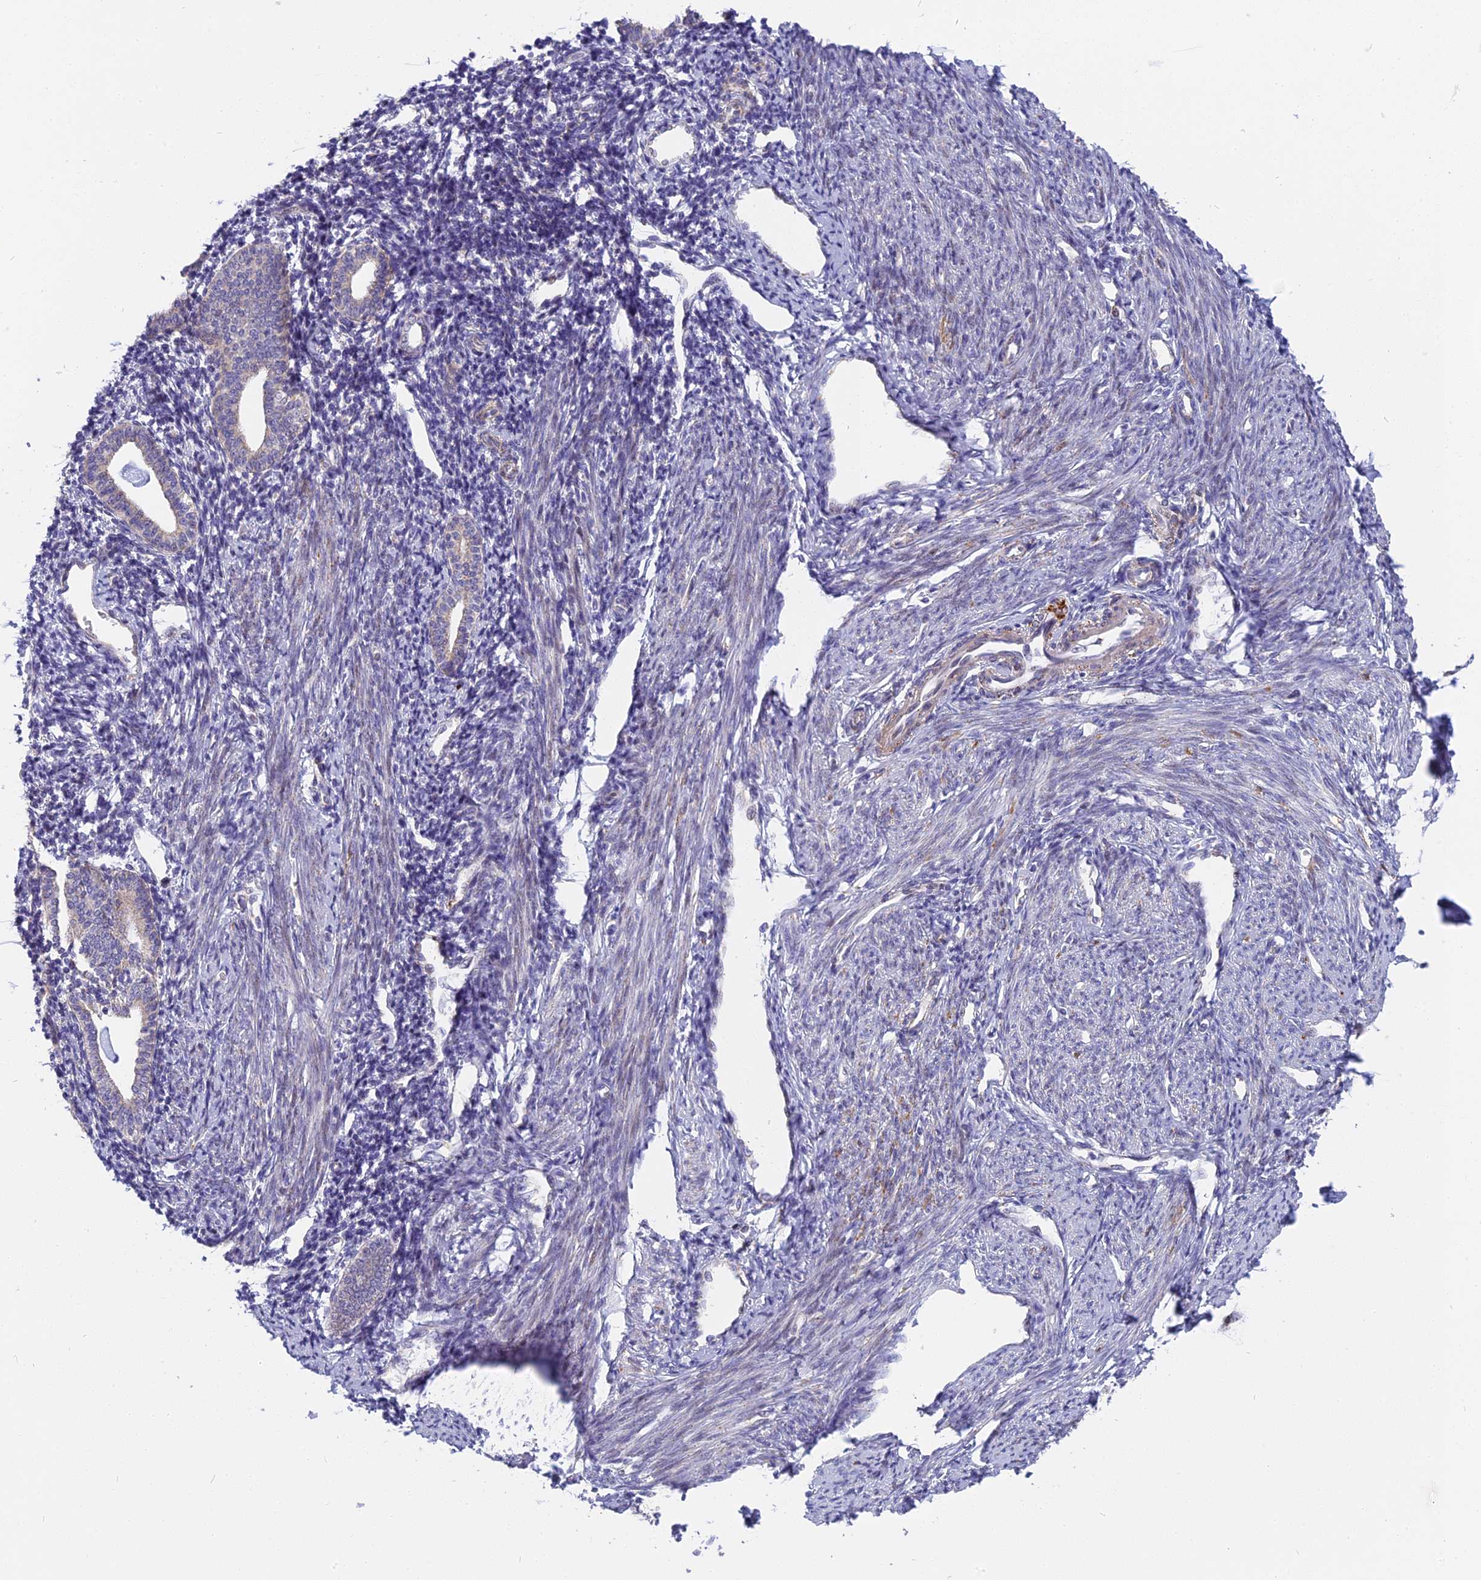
{"staining": {"intensity": "negative", "quantity": "none", "location": "none"}, "tissue": "endometrium", "cell_type": "Cells in endometrial stroma", "image_type": "normal", "snomed": [{"axis": "morphology", "description": "Normal tissue, NOS"}, {"axis": "topography", "description": "Endometrium"}], "caption": "The immunohistochemistry micrograph has no significant expression in cells in endometrial stroma of endometrium.", "gene": "DTWD1", "patient": {"sex": "female", "age": 56}}